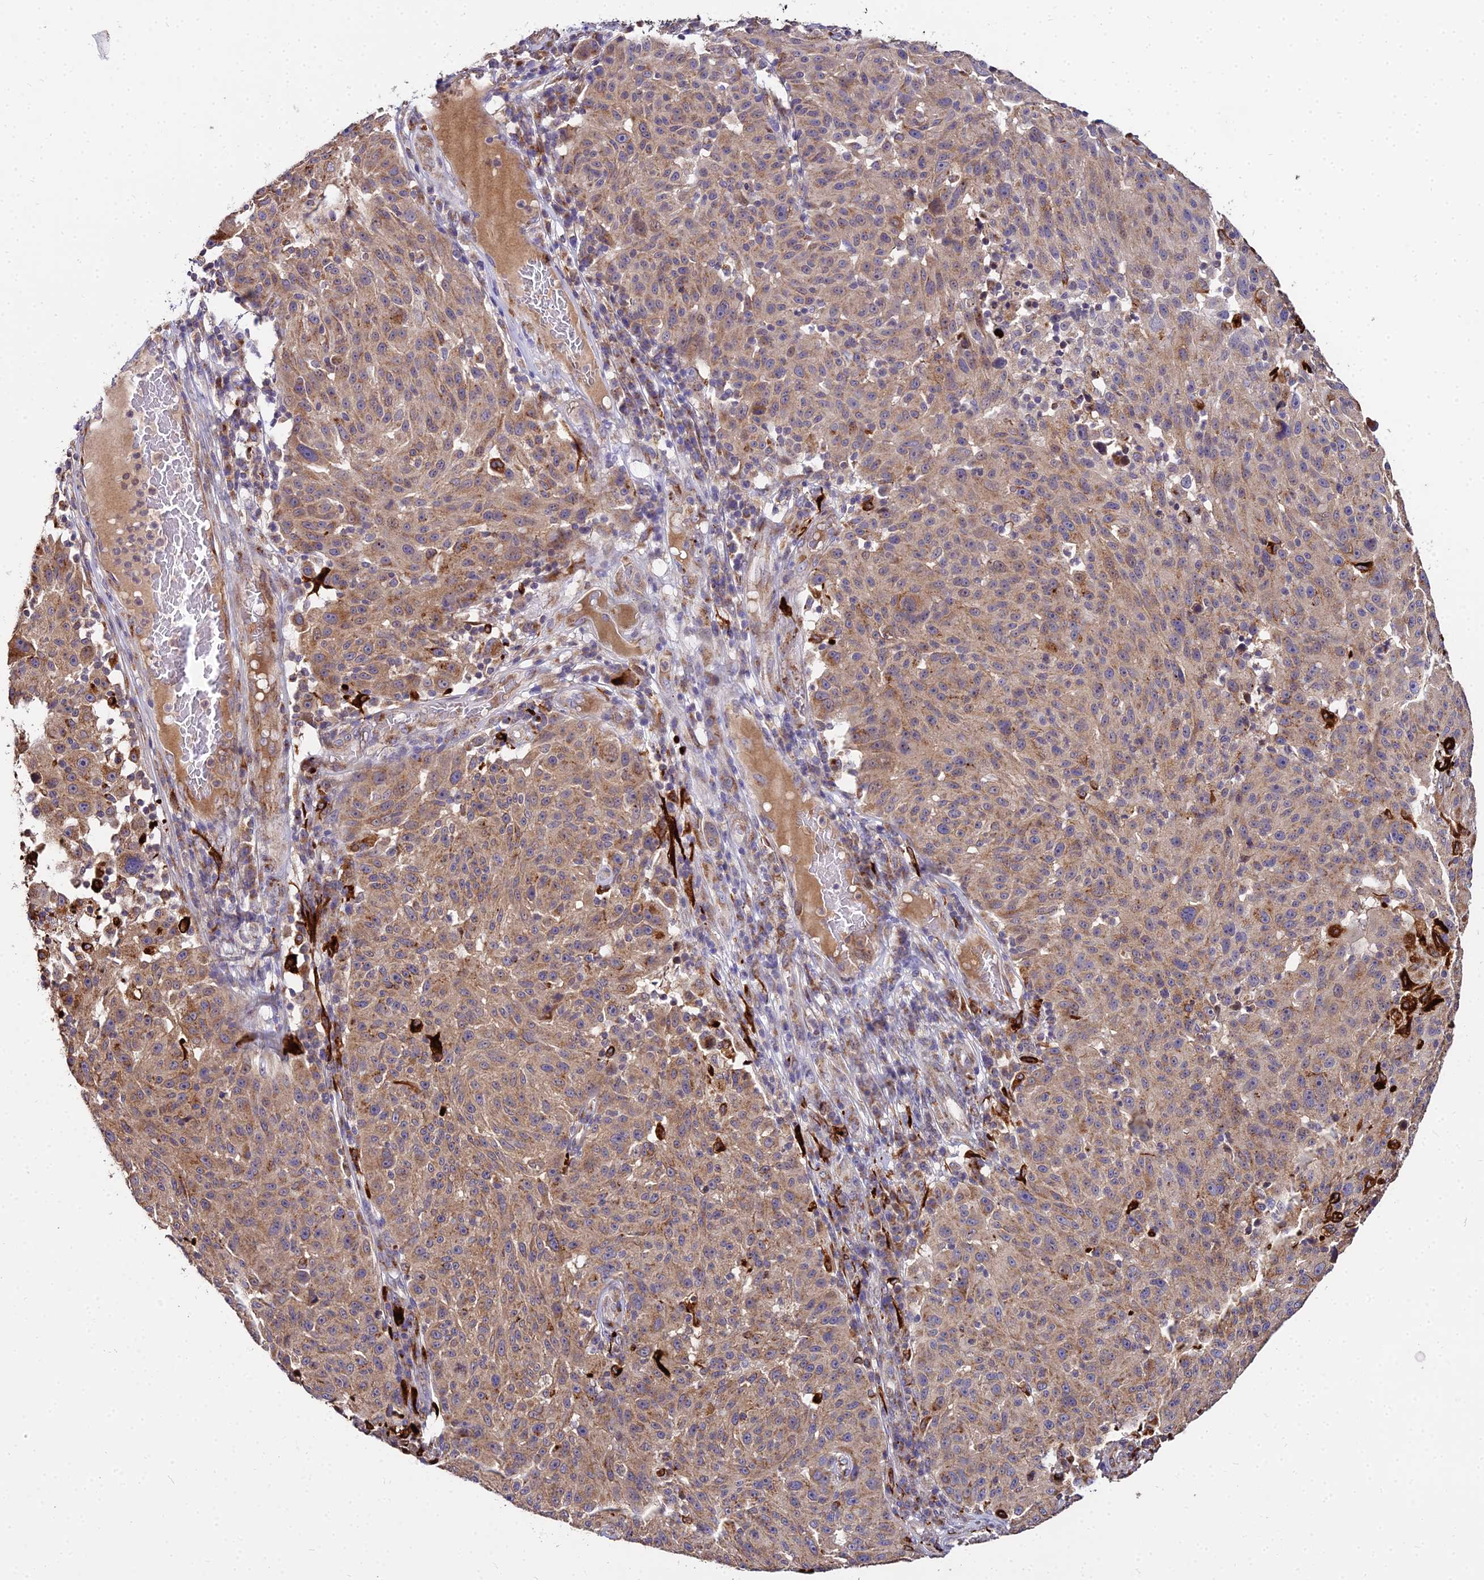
{"staining": {"intensity": "moderate", "quantity": ">75%", "location": "cytoplasmic/membranous"}, "tissue": "melanoma", "cell_type": "Tumor cells", "image_type": "cancer", "snomed": [{"axis": "morphology", "description": "Malignant melanoma, NOS"}, {"axis": "topography", "description": "Skin"}], "caption": "Human malignant melanoma stained with a protein marker displays moderate staining in tumor cells.", "gene": "PEX19", "patient": {"sex": "male", "age": 53}}